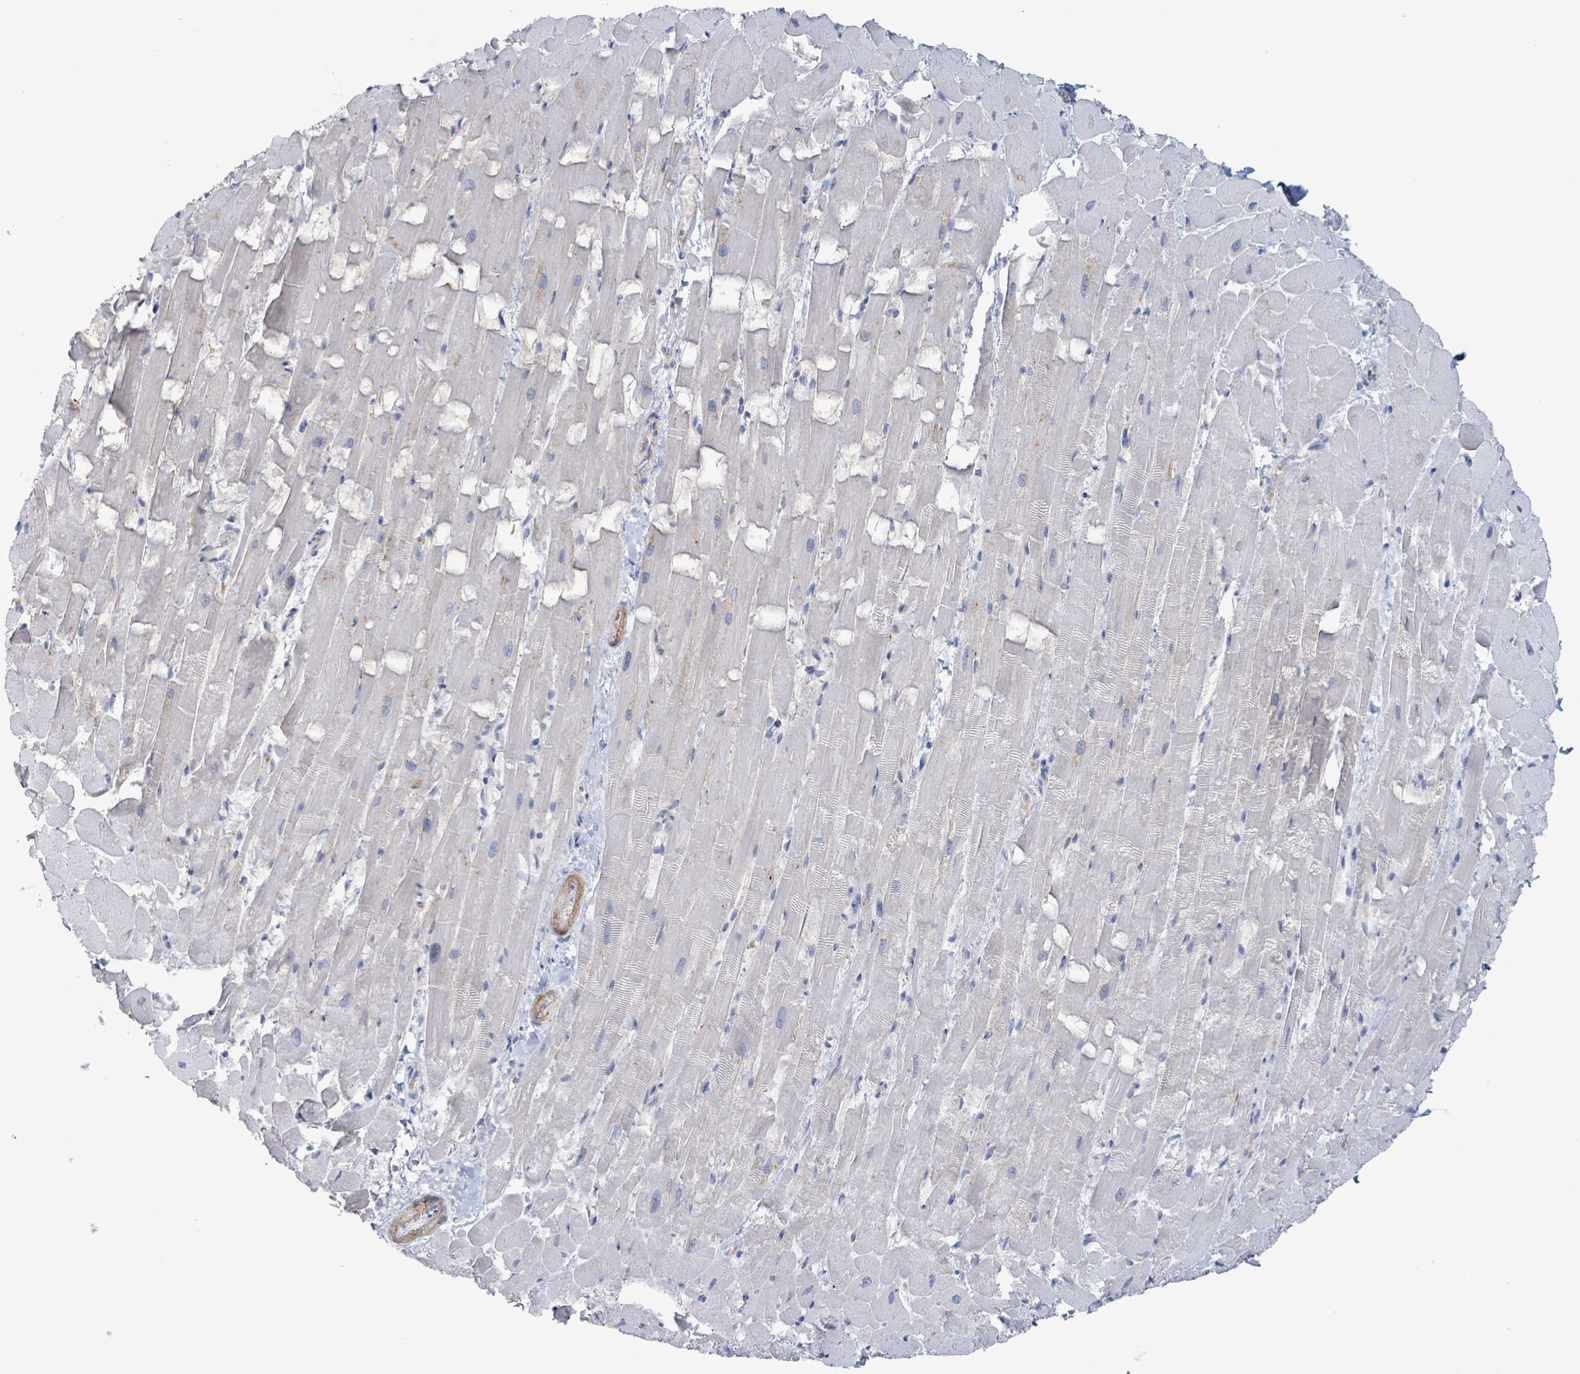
{"staining": {"intensity": "negative", "quantity": "none", "location": "none"}, "tissue": "heart muscle", "cell_type": "Cardiomyocytes", "image_type": "normal", "snomed": [{"axis": "morphology", "description": "Normal tissue, NOS"}, {"axis": "topography", "description": "Heart"}], "caption": "The image displays no staining of cardiomyocytes in benign heart muscle. The staining is performed using DAB brown chromogen with nuclei counter-stained in using hematoxylin.", "gene": "PKLR", "patient": {"sex": "male", "age": 37}}